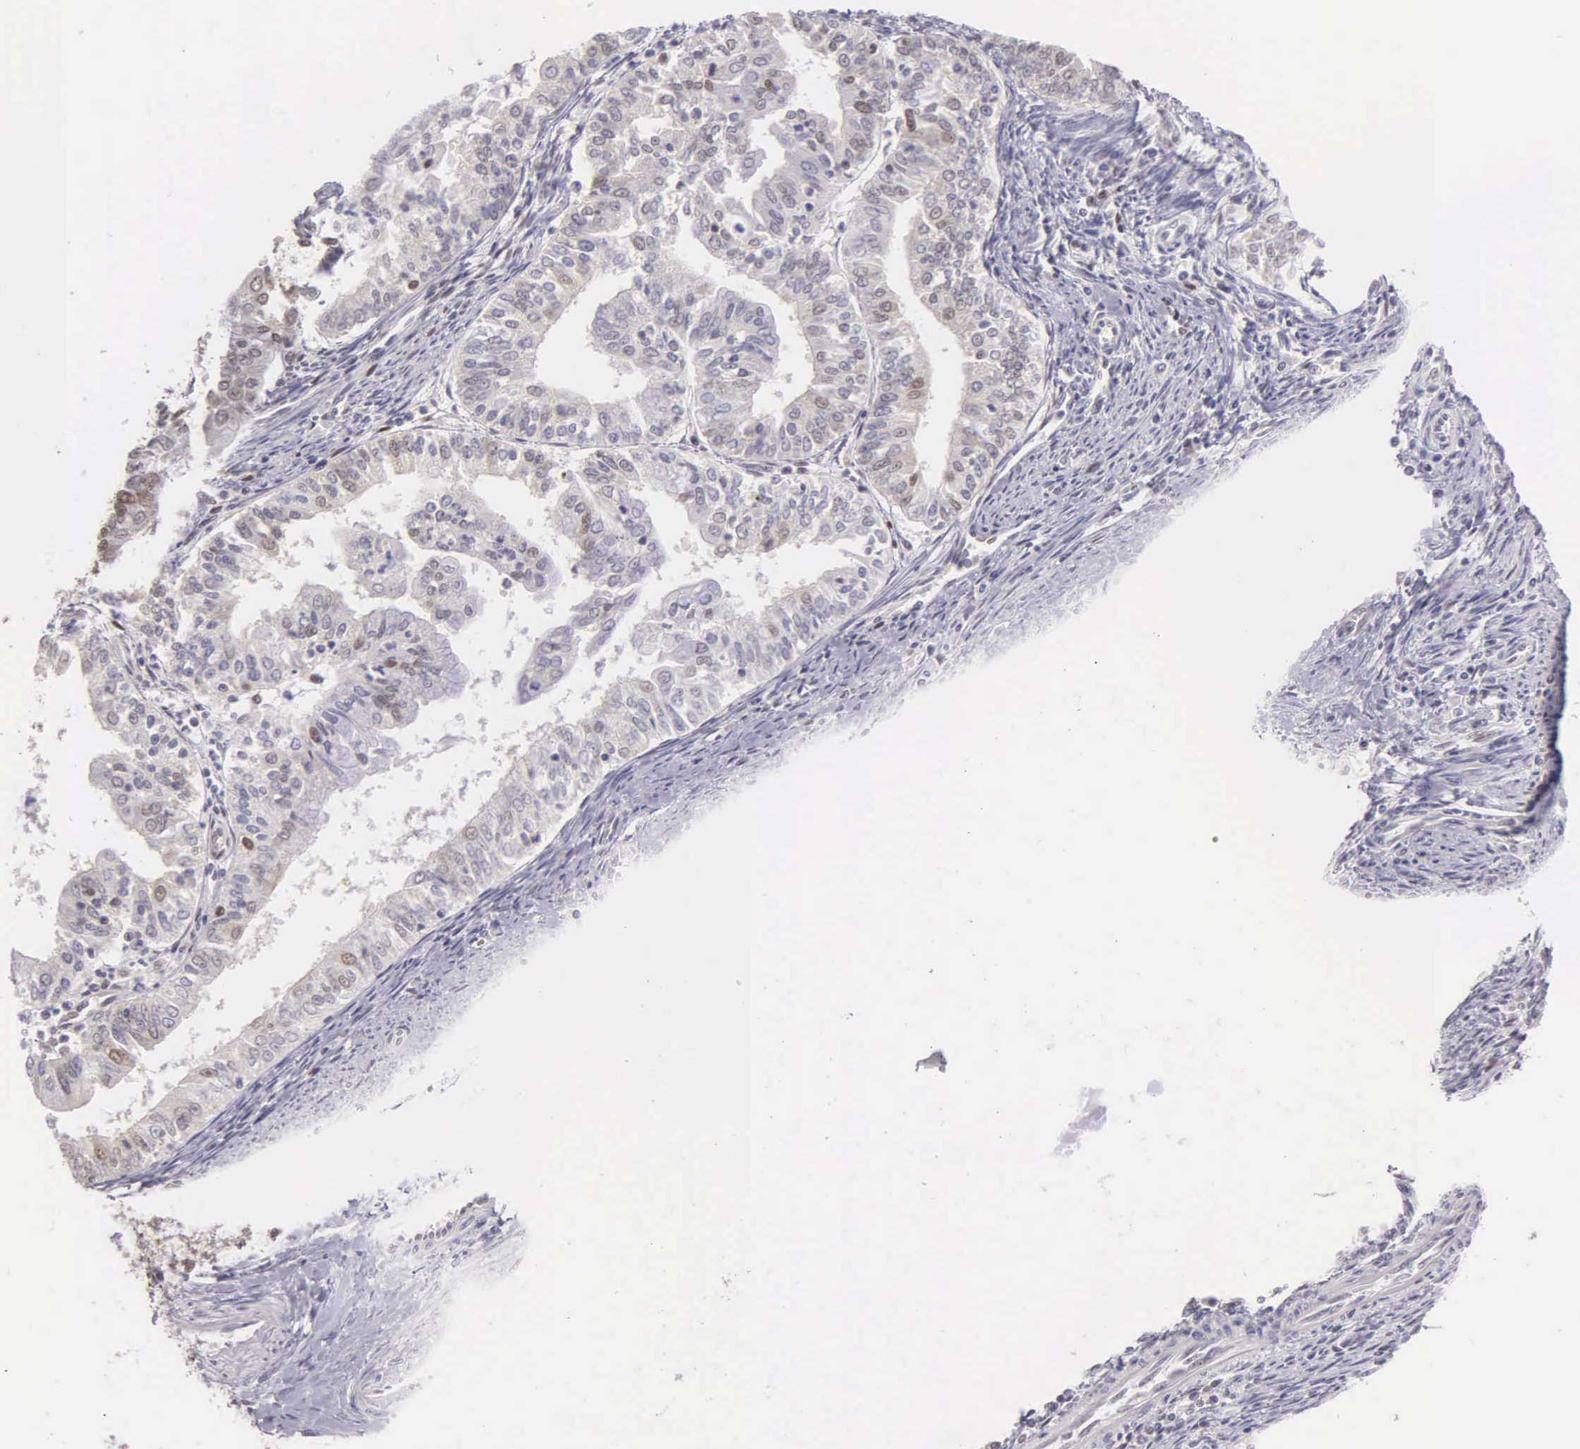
{"staining": {"intensity": "weak", "quantity": "<25%", "location": "nuclear"}, "tissue": "endometrial cancer", "cell_type": "Tumor cells", "image_type": "cancer", "snomed": [{"axis": "morphology", "description": "Adenocarcinoma, NOS"}, {"axis": "topography", "description": "Endometrium"}], "caption": "The image shows no significant staining in tumor cells of adenocarcinoma (endometrial).", "gene": "UBR7", "patient": {"sex": "female", "age": 75}}